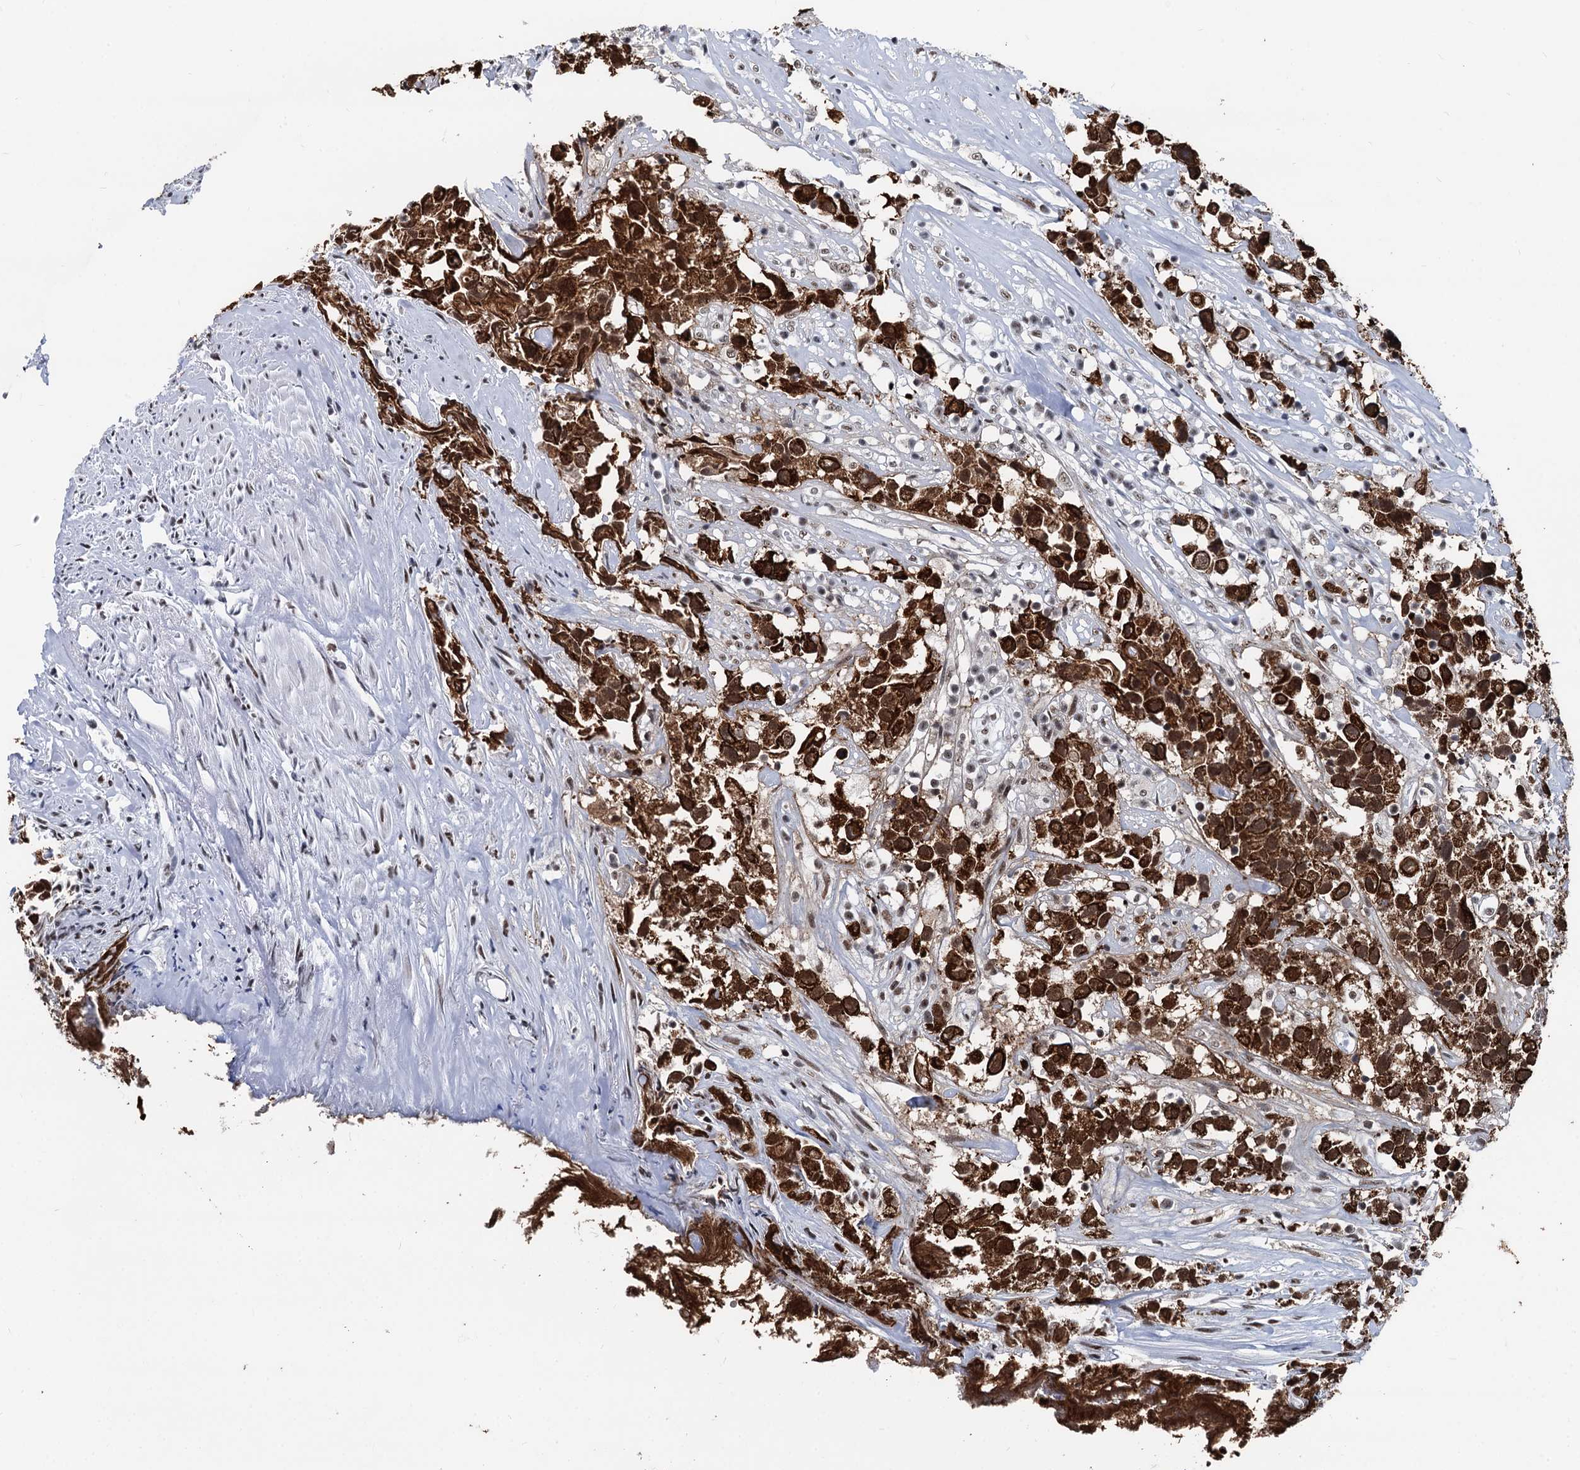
{"staining": {"intensity": "strong", "quantity": ">75%", "location": "cytoplasmic/membranous,nuclear"}, "tissue": "urothelial cancer", "cell_type": "Tumor cells", "image_type": "cancer", "snomed": [{"axis": "morphology", "description": "Urothelial carcinoma, High grade"}, {"axis": "topography", "description": "Urinary bladder"}], "caption": "The immunohistochemical stain highlights strong cytoplasmic/membranous and nuclear positivity in tumor cells of urothelial cancer tissue.", "gene": "DDX23", "patient": {"sex": "female", "age": 75}}